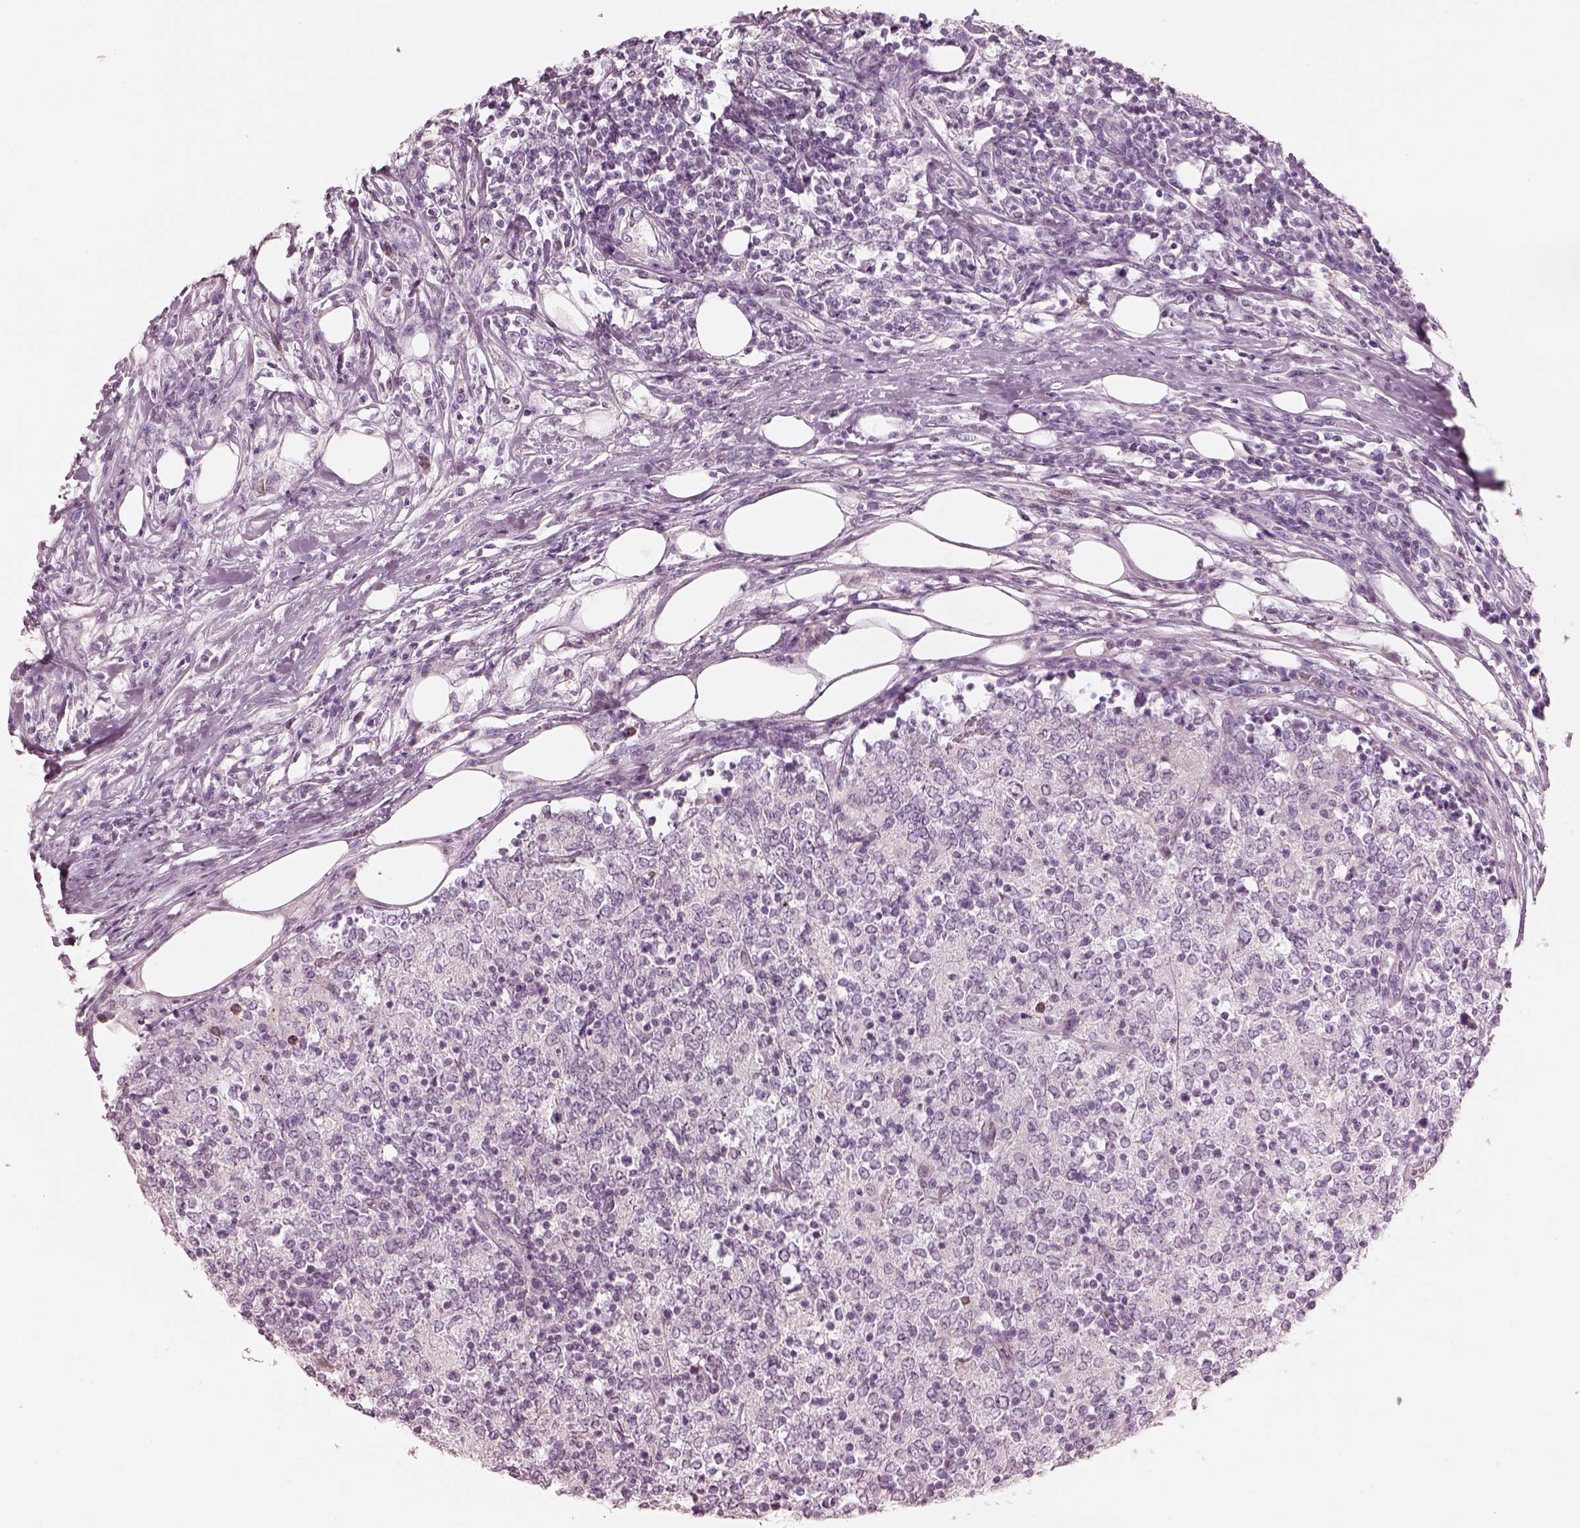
{"staining": {"intensity": "negative", "quantity": "none", "location": "none"}, "tissue": "lymphoma", "cell_type": "Tumor cells", "image_type": "cancer", "snomed": [{"axis": "morphology", "description": "Malignant lymphoma, non-Hodgkin's type, High grade"}, {"axis": "topography", "description": "Lymph node"}], "caption": "The photomicrograph displays no staining of tumor cells in lymphoma. (Immunohistochemistry (ihc), brightfield microscopy, high magnification).", "gene": "RSPH9", "patient": {"sex": "female", "age": 84}}